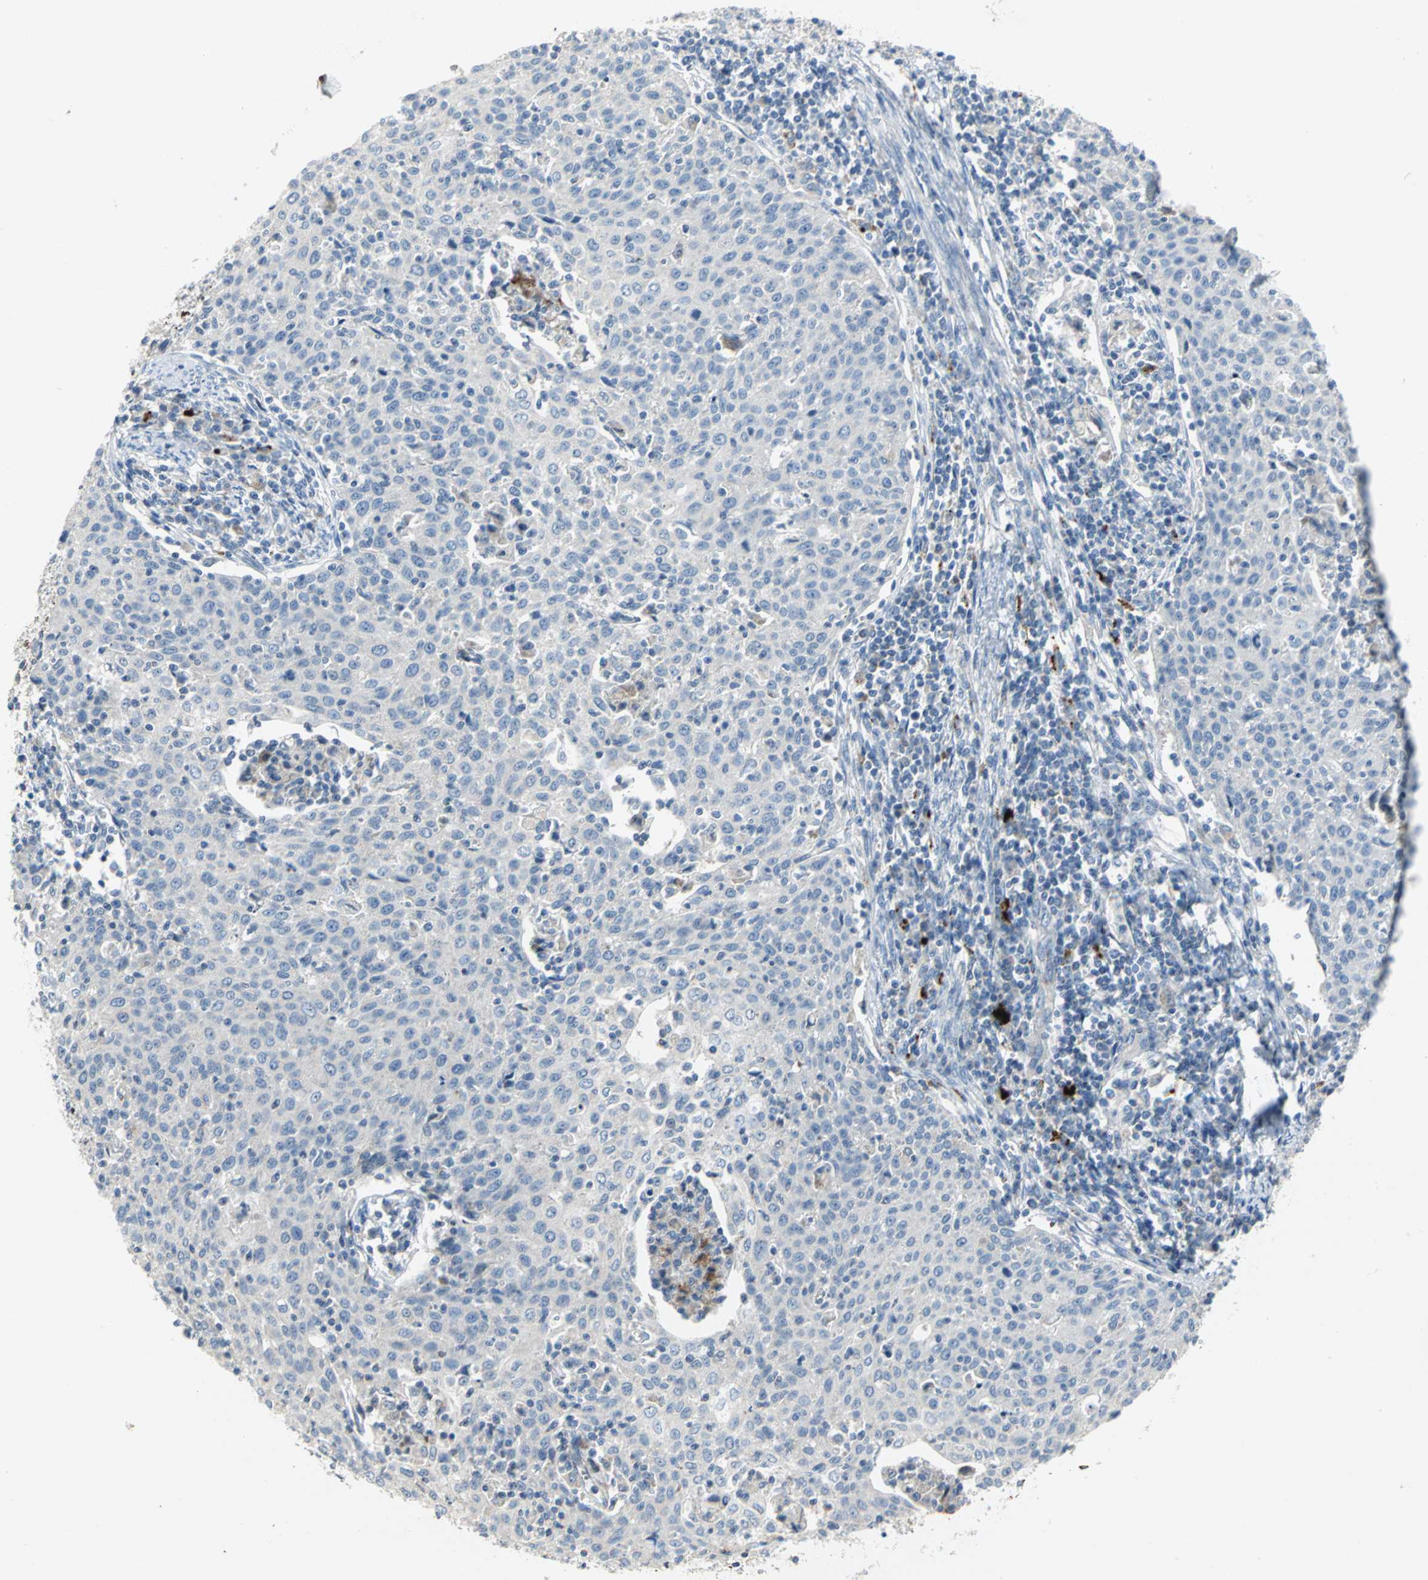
{"staining": {"intensity": "negative", "quantity": "none", "location": "none"}, "tissue": "cervical cancer", "cell_type": "Tumor cells", "image_type": "cancer", "snomed": [{"axis": "morphology", "description": "Squamous cell carcinoma, NOS"}, {"axis": "topography", "description": "Cervix"}], "caption": "Cervical cancer (squamous cell carcinoma) stained for a protein using IHC displays no expression tumor cells.", "gene": "SPPL2B", "patient": {"sex": "female", "age": 38}}